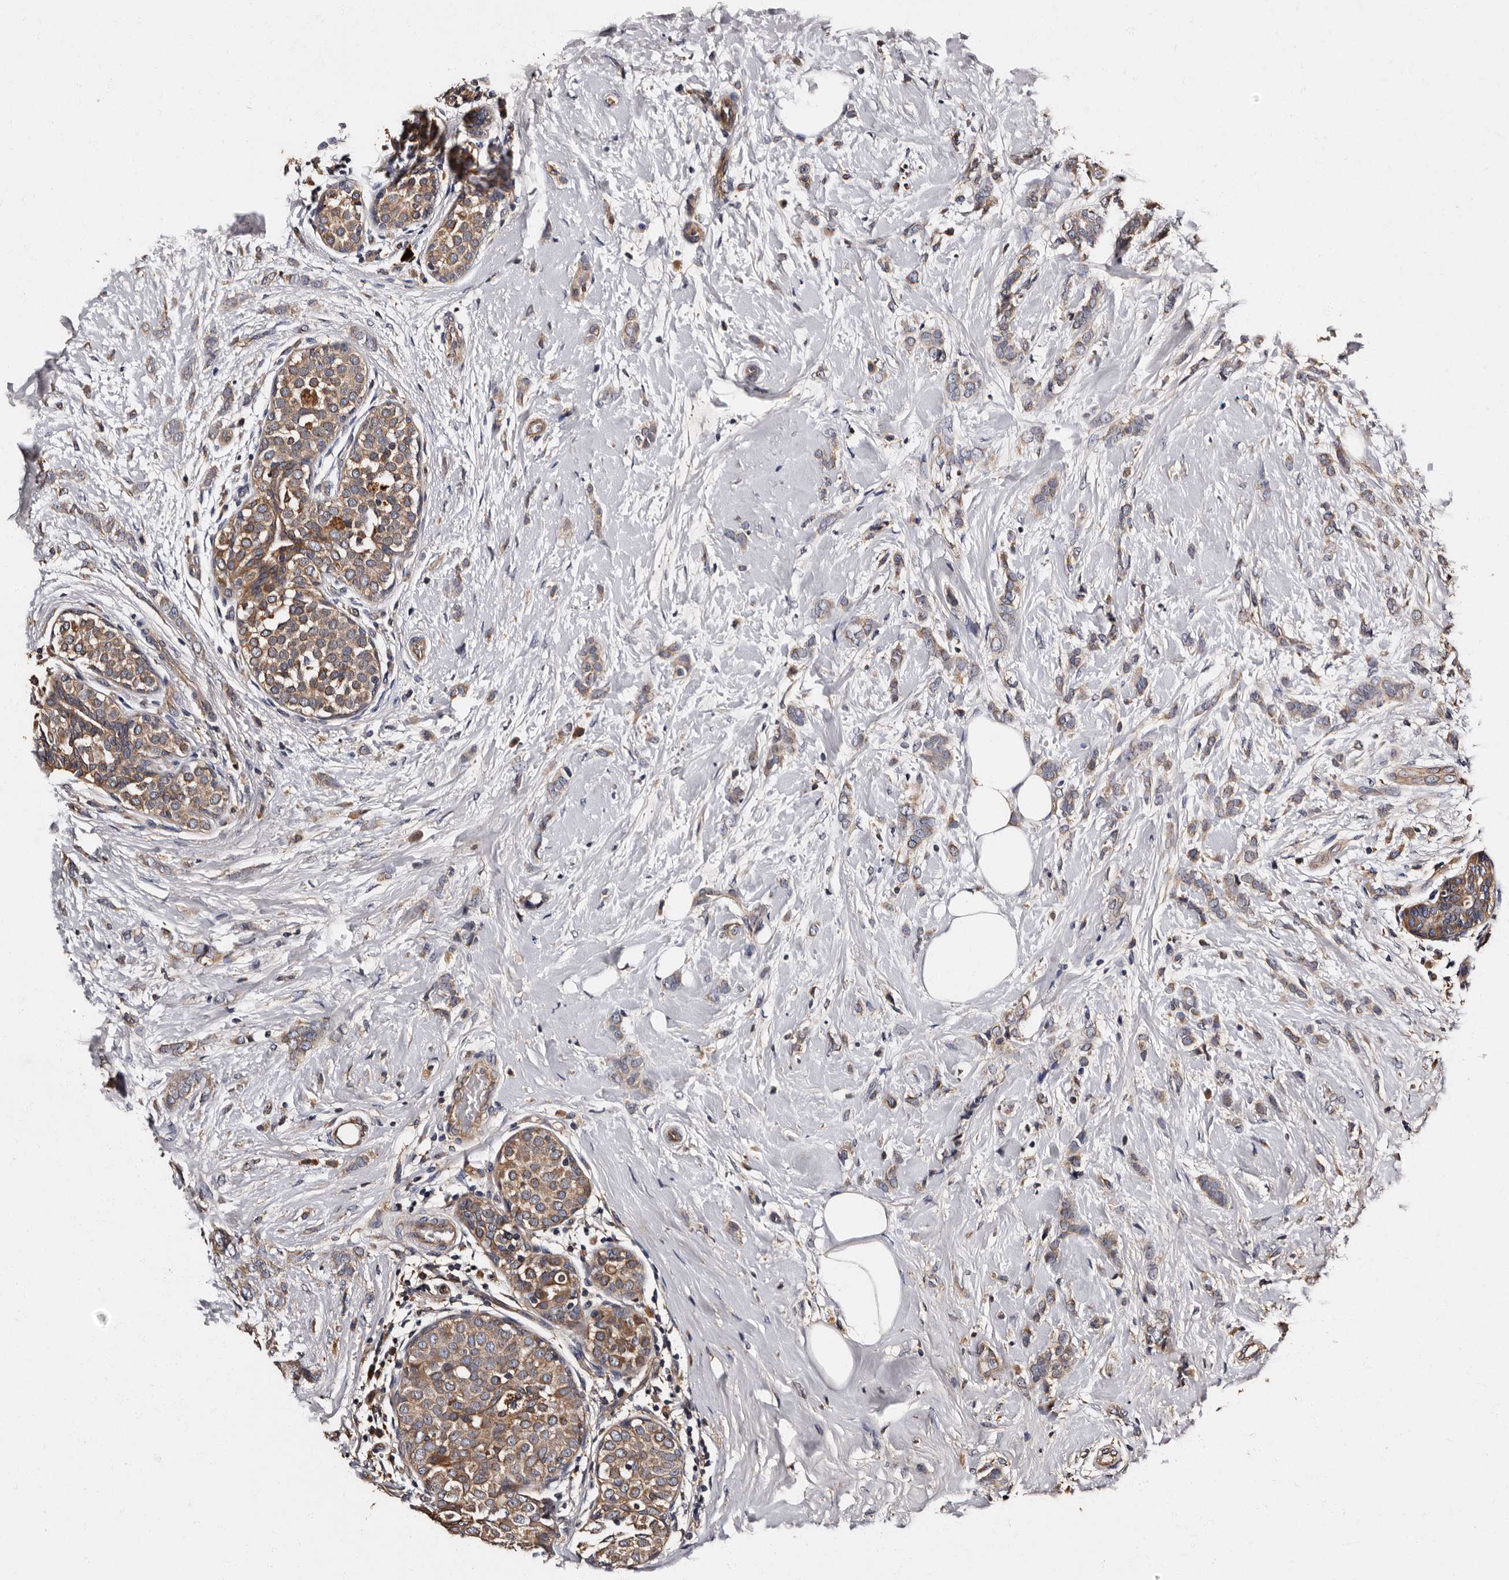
{"staining": {"intensity": "moderate", "quantity": ">75%", "location": "cytoplasmic/membranous"}, "tissue": "breast cancer", "cell_type": "Tumor cells", "image_type": "cancer", "snomed": [{"axis": "morphology", "description": "Lobular carcinoma, in situ"}, {"axis": "morphology", "description": "Lobular carcinoma"}, {"axis": "topography", "description": "Breast"}], "caption": "Protein expression analysis of human lobular carcinoma in situ (breast) reveals moderate cytoplasmic/membranous expression in approximately >75% of tumor cells.", "gene": "ADCK5", "patient": {"sex": "female", "age": 41}}